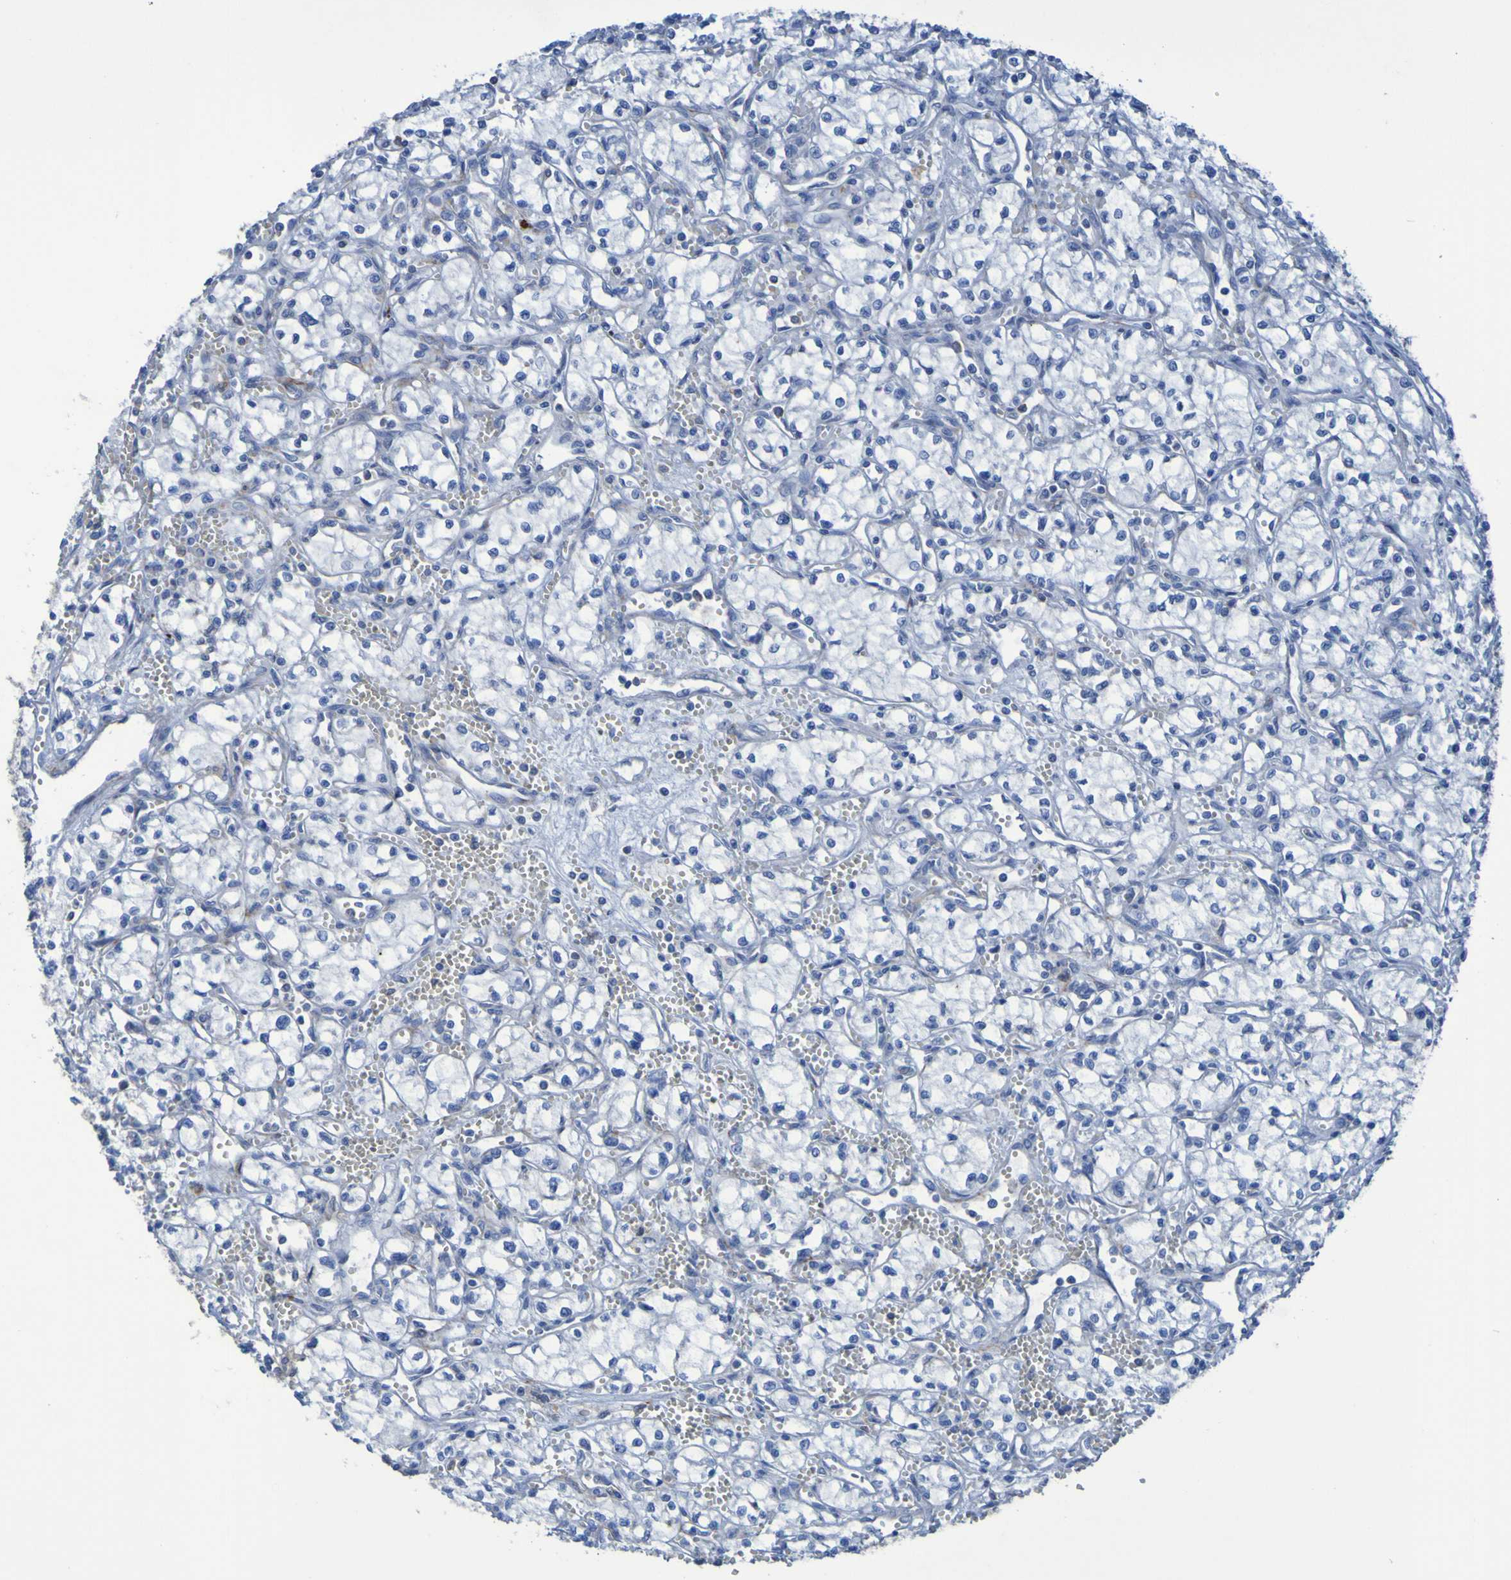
{"staining": {"intensity": "negative", "quantity": "none", "location": "none"}, "tissue": "renal cancer", "cell_type": "Tumor cells", "image_type": "cancer", "snomed": [{"axis": "morphology", "description": "Normal tissue, NOS"}, {"axis": "morphology", "description": "Adenocarcinoma, NOS"}, {"axis": "topography", "description": "Kidney"}], "caption": "DAB (3,3'-diaminobenzidine) immunohistochemical staining of human renal adenocarcinoma displays no significant staining in tumor cells. (Immunohistochemistry, brightfield microscopy, high magnification).", "gene": "RNF182", "patient": {"sex": "male", "age": 59}}